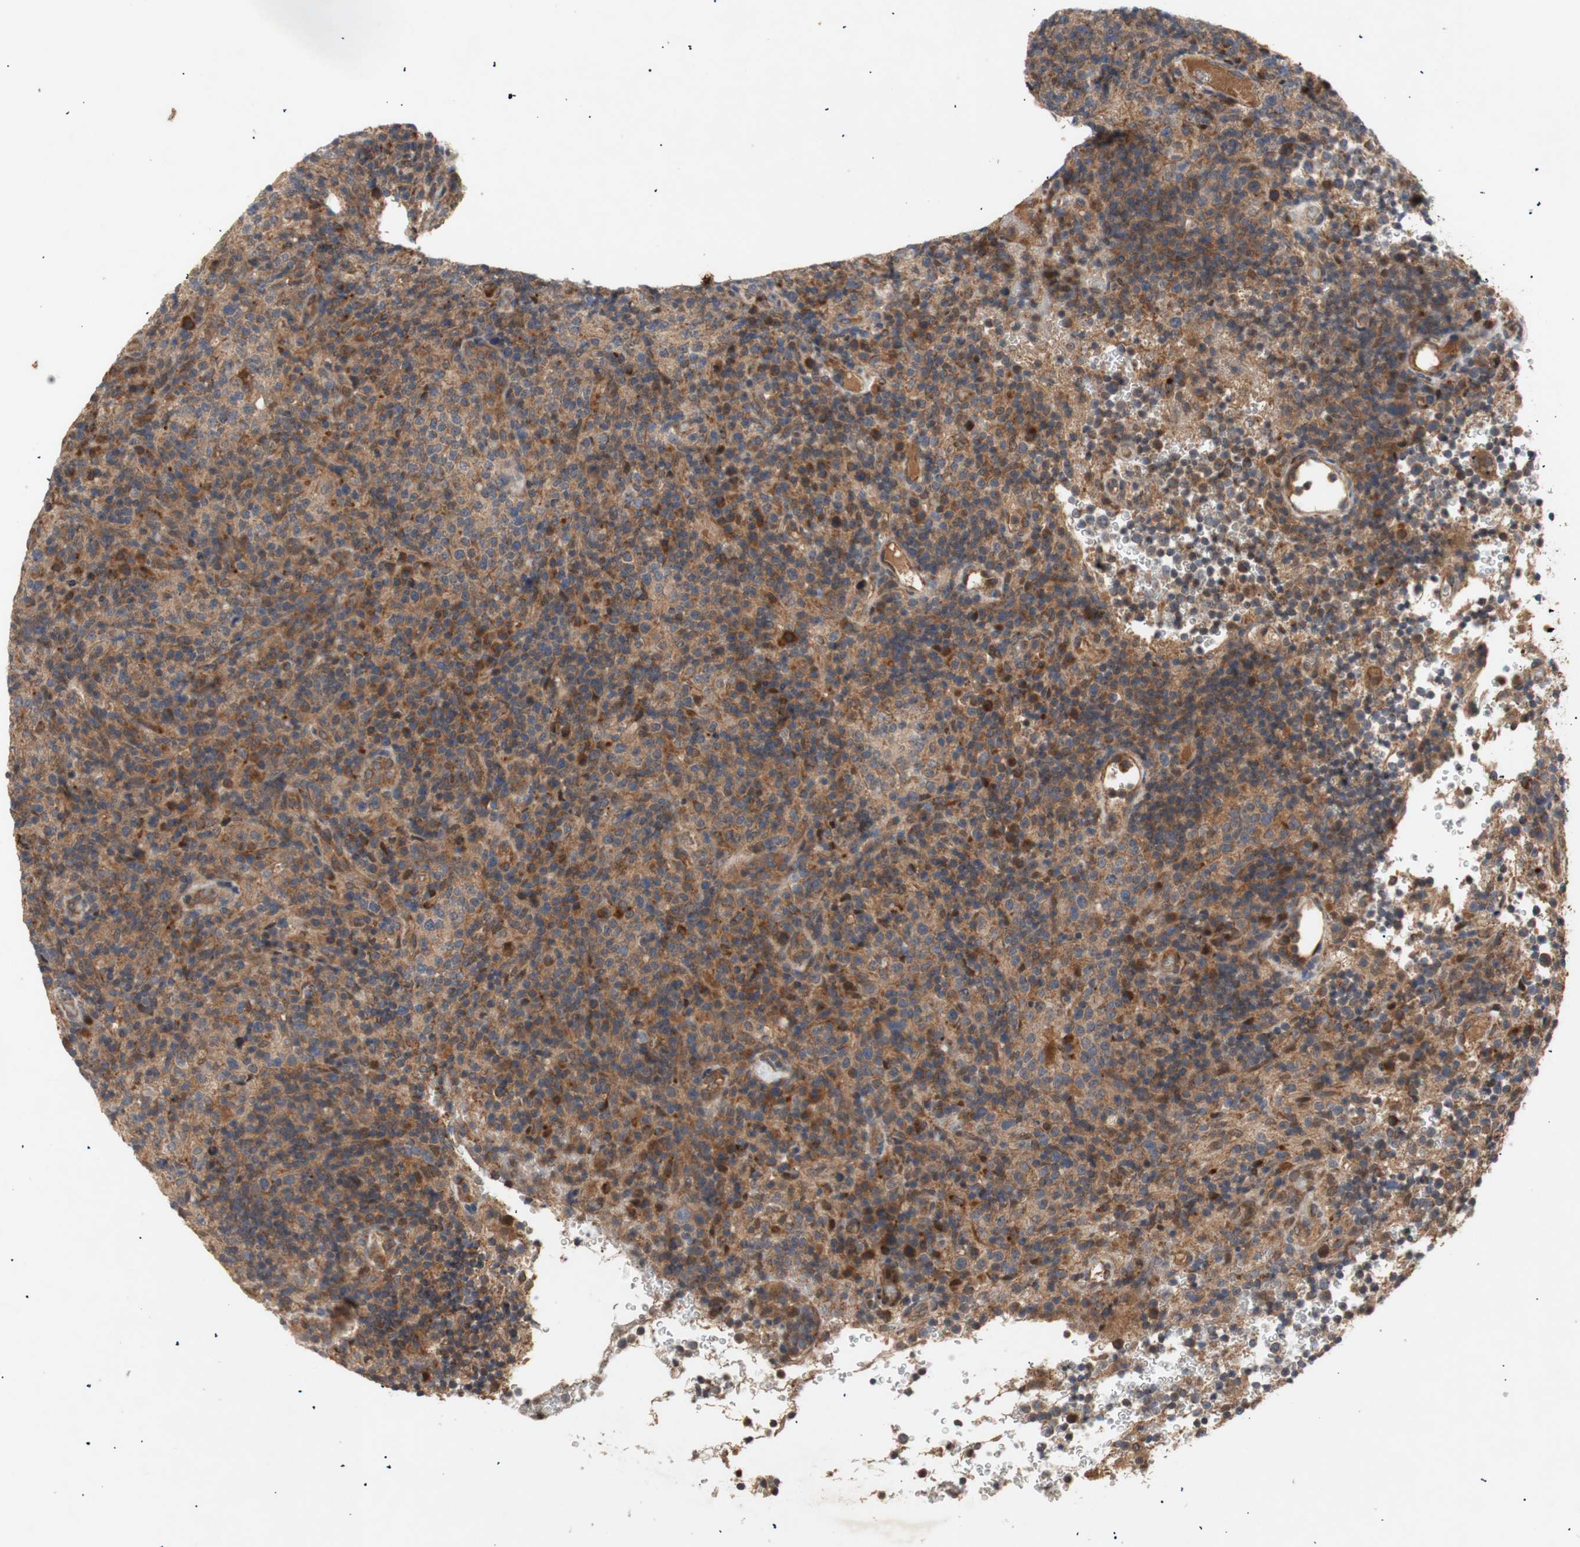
{"staining": {"intensity": "moderate", "quantity": ">75%", "location": "cytoplasmic/membranous"}, "tissue": "lymphoma", "cell_type": "Tumor cells", "image_type": "cancer", "snomed": [{"axis": "morphology", "description": "Malignant lymphoma, non-Hodgkin's type, High grade"}, {"axis": "topography", "description": "Lymph node"}], "caption": "IHC photomicrograph of neoplastic tissue: lymphoma stained using immunohistochemistry (IHC) exhibits medium levels of moderate protein expression localized specifically in the cytoplasmic/membranous of tumor cells, appearing as a cytoplasmic/membranous brown color.", "gene": "PKN1", "patient": {"sex": "female", "age": 76}}